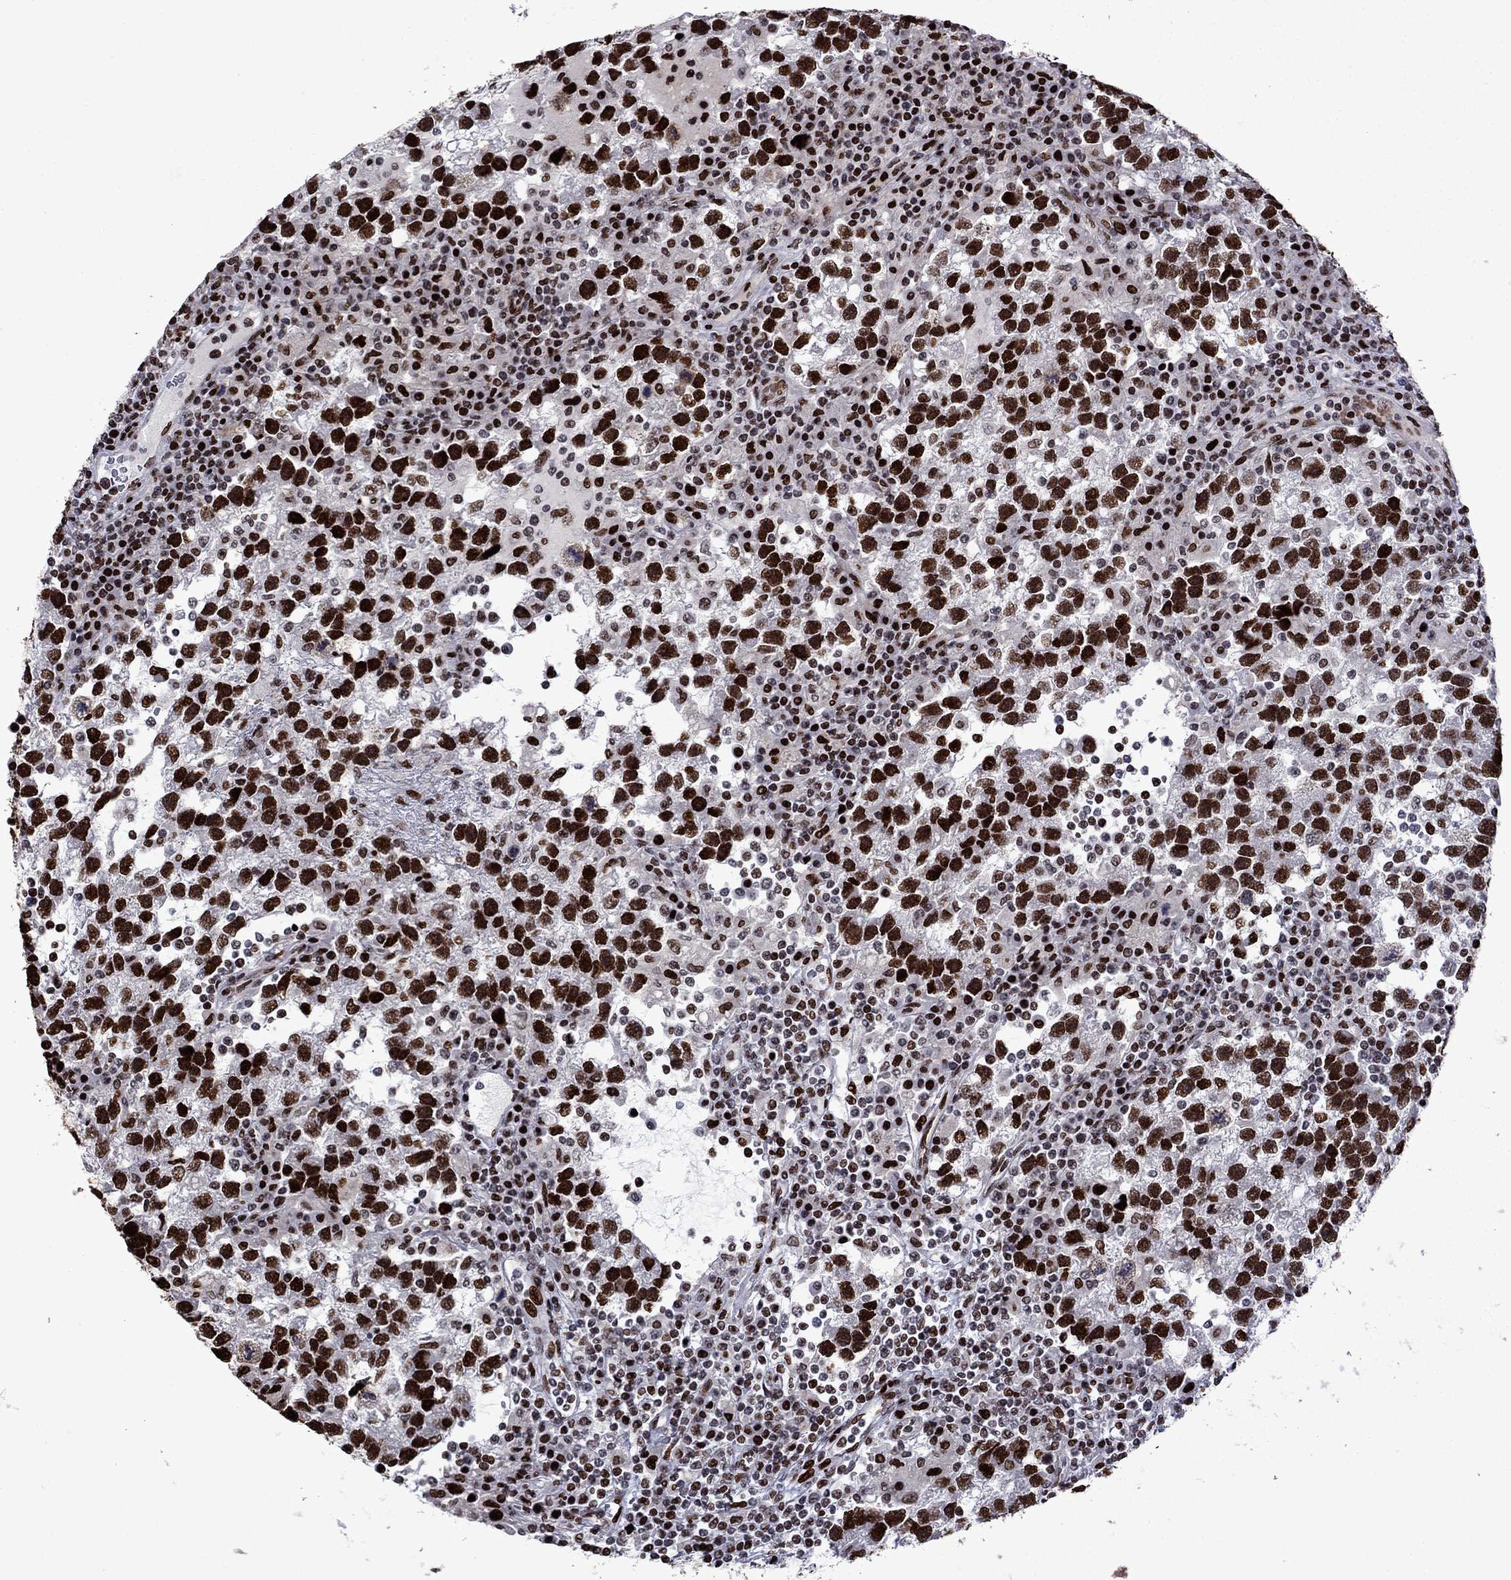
{"staining": {"intensity": "strong", "quantity": ">75%", "location": "nuclear"}, "tissue": "testis cancer", "cell_type": "Tumor cells", "image_type": "cancer", "snomed": [{"axis": "morphology", "description": "Seminoma, NOS"}, {"axis": "topography", "description": "Testis"}], "caption": "IHC image of neoplastic tissue: testis seminoma stained using IHC shows high levels of strong protein expression localized specifically in the nuclear of tumor cells, appearing as a nuclear brown color.", "gene": "LIMK1", "patient": {"sex": "male", "age": 47}}